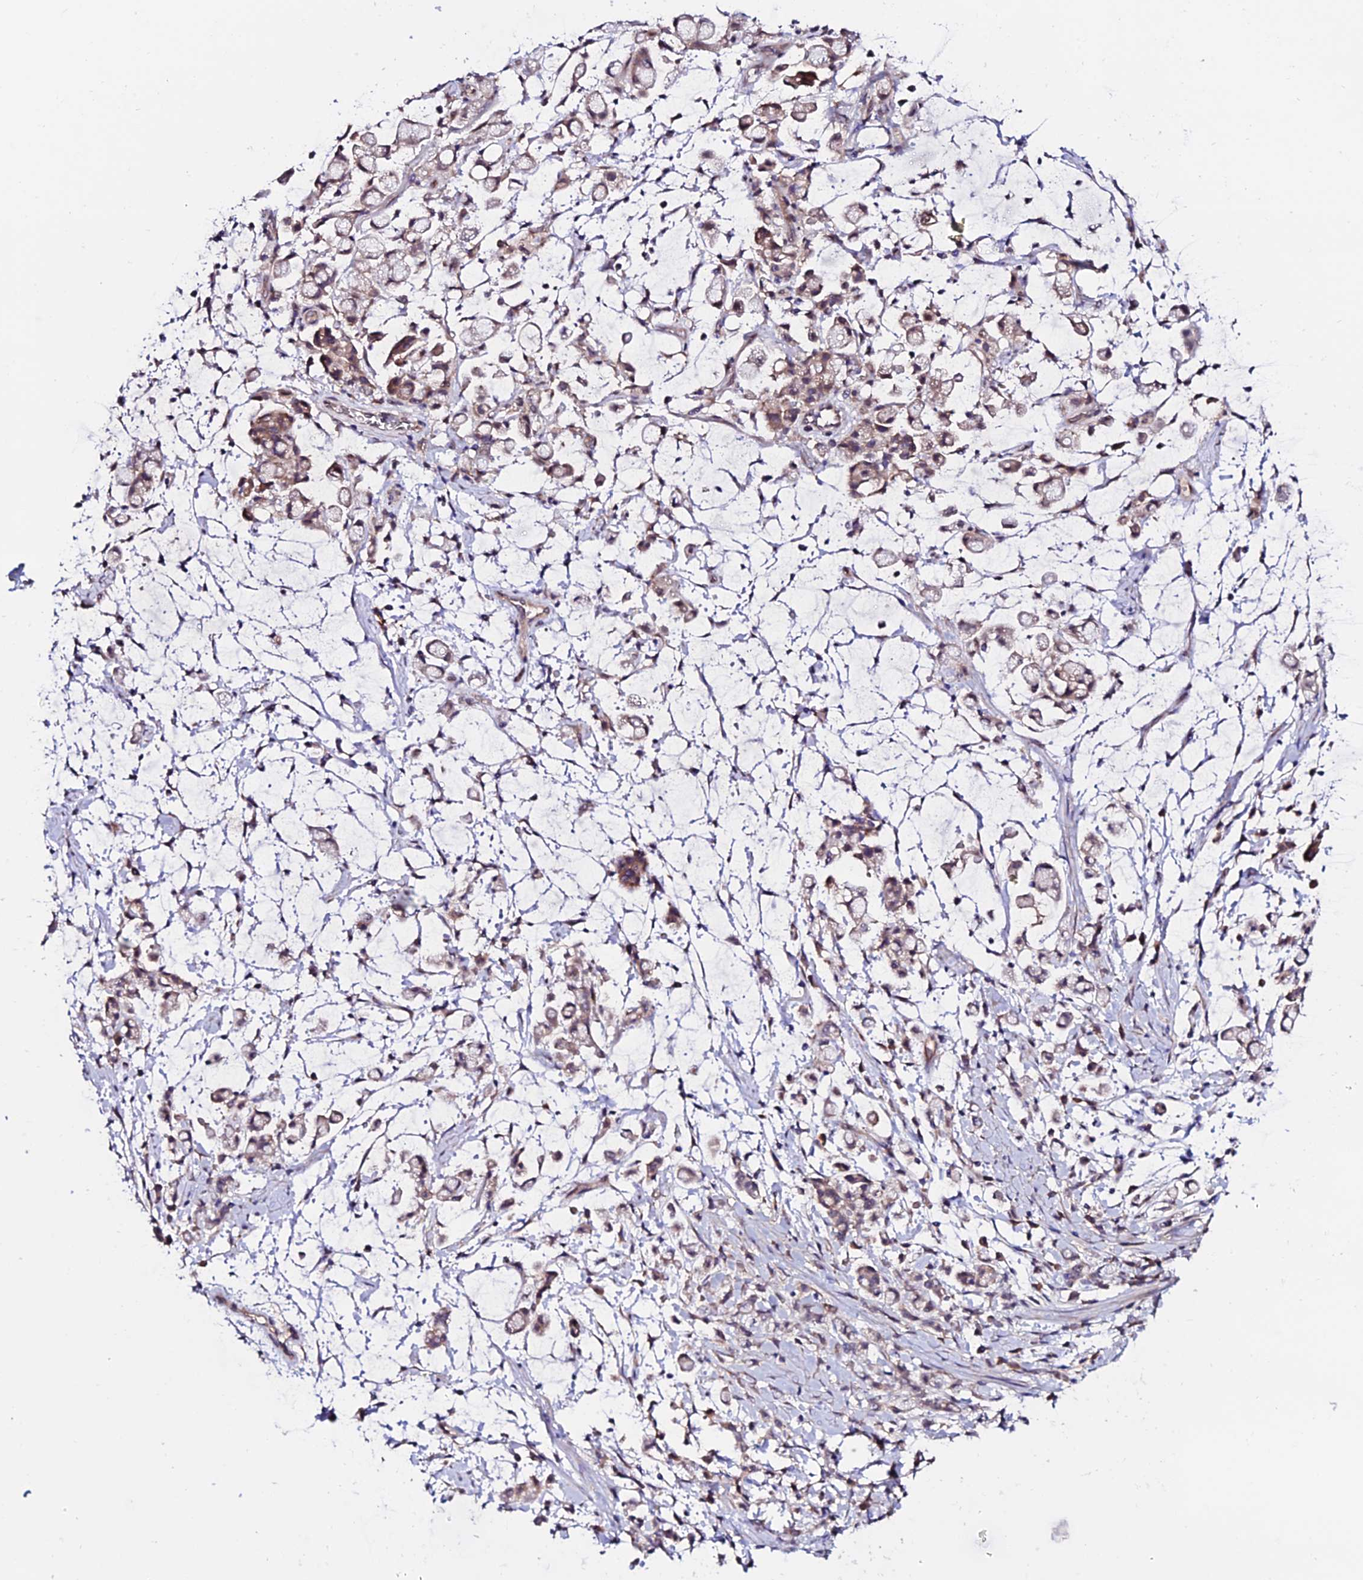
{"staining": {"intensity": "weak", "quantity": ">75%", "location": "cytoplasmic/membranous"}, "tissue": "stomach cancer", "cell_type": "Tumor cells", "image_type": "cancer", "snomed": [{"axis": "morphology", "description": "Adenocarcinoma, NOS"}, {"axis": "topography", "description": "Stomach"}], "caption": "Immunohistochemistry (IHC) image of human adenocarcinoma (stomach) stained for a protein (brown), which exhibits low levels of weak cytoplasmic/membranous expression in about >75% of tumor cells.", "gene": "FZD8", "patient": {"sex": "female", "age": 60}}